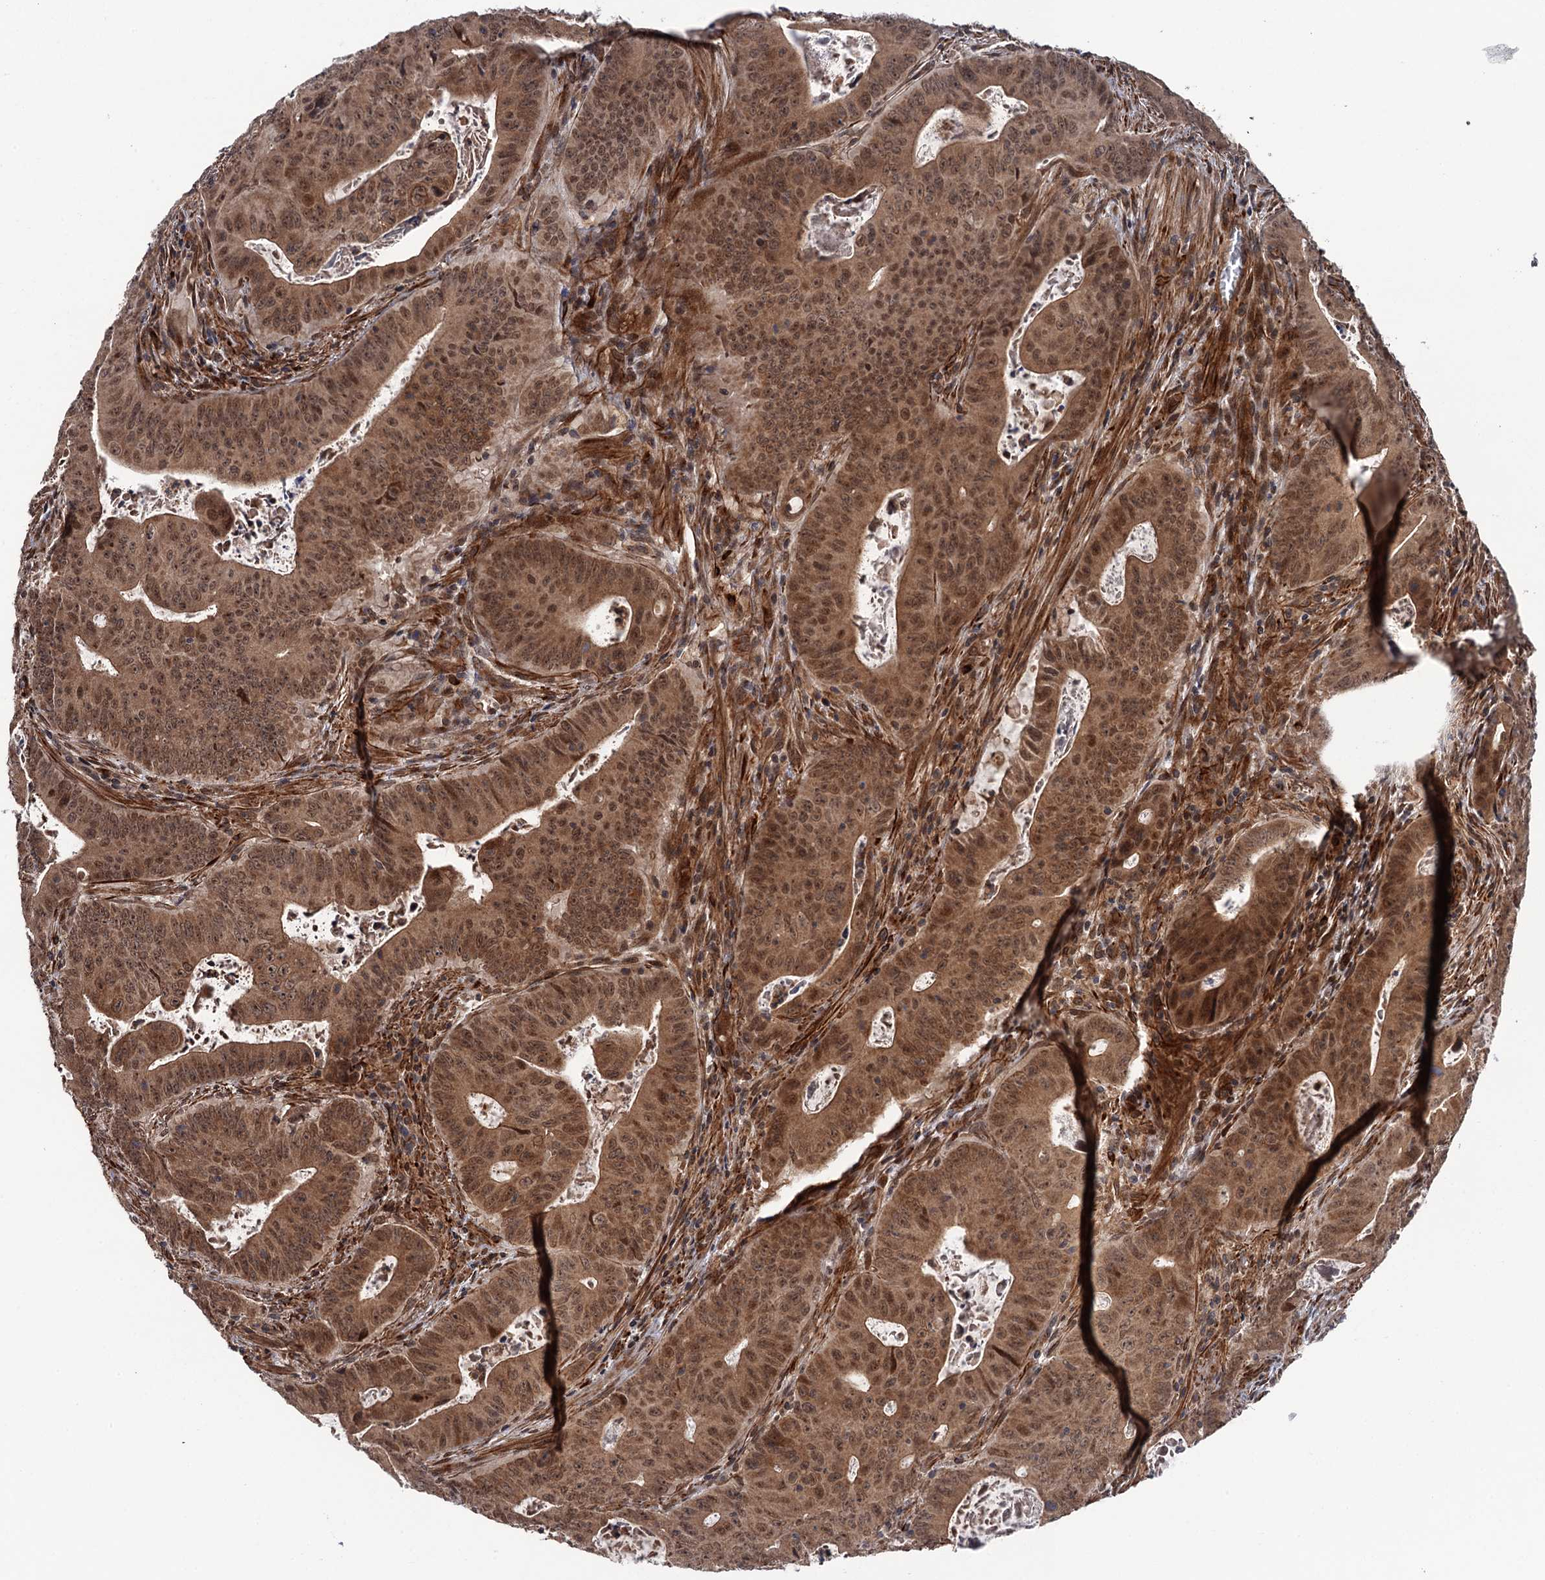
{"staining": {"intensity": "moderate", "quantity": ">75%", "location": "cytoplasmic/membranous,nuclear"}, "tissue": "colorectal cancer", "cell_type": "Tumor cells", "image_type": "cancer", "snomed": [{"axis": "morphology", "description": "Adenocarcinoma, NOS"}, {"axis": "topography", "description": "Rectum"}], "caption": "Tumor cells exhibit medium levels of moderate cytoplasmic/membranous and nuclear expression in about >75% of cells in human colorectal adenocarcinoma.", "gene": "FSIP1", "patient": {"sex": "female", "age": 75}}